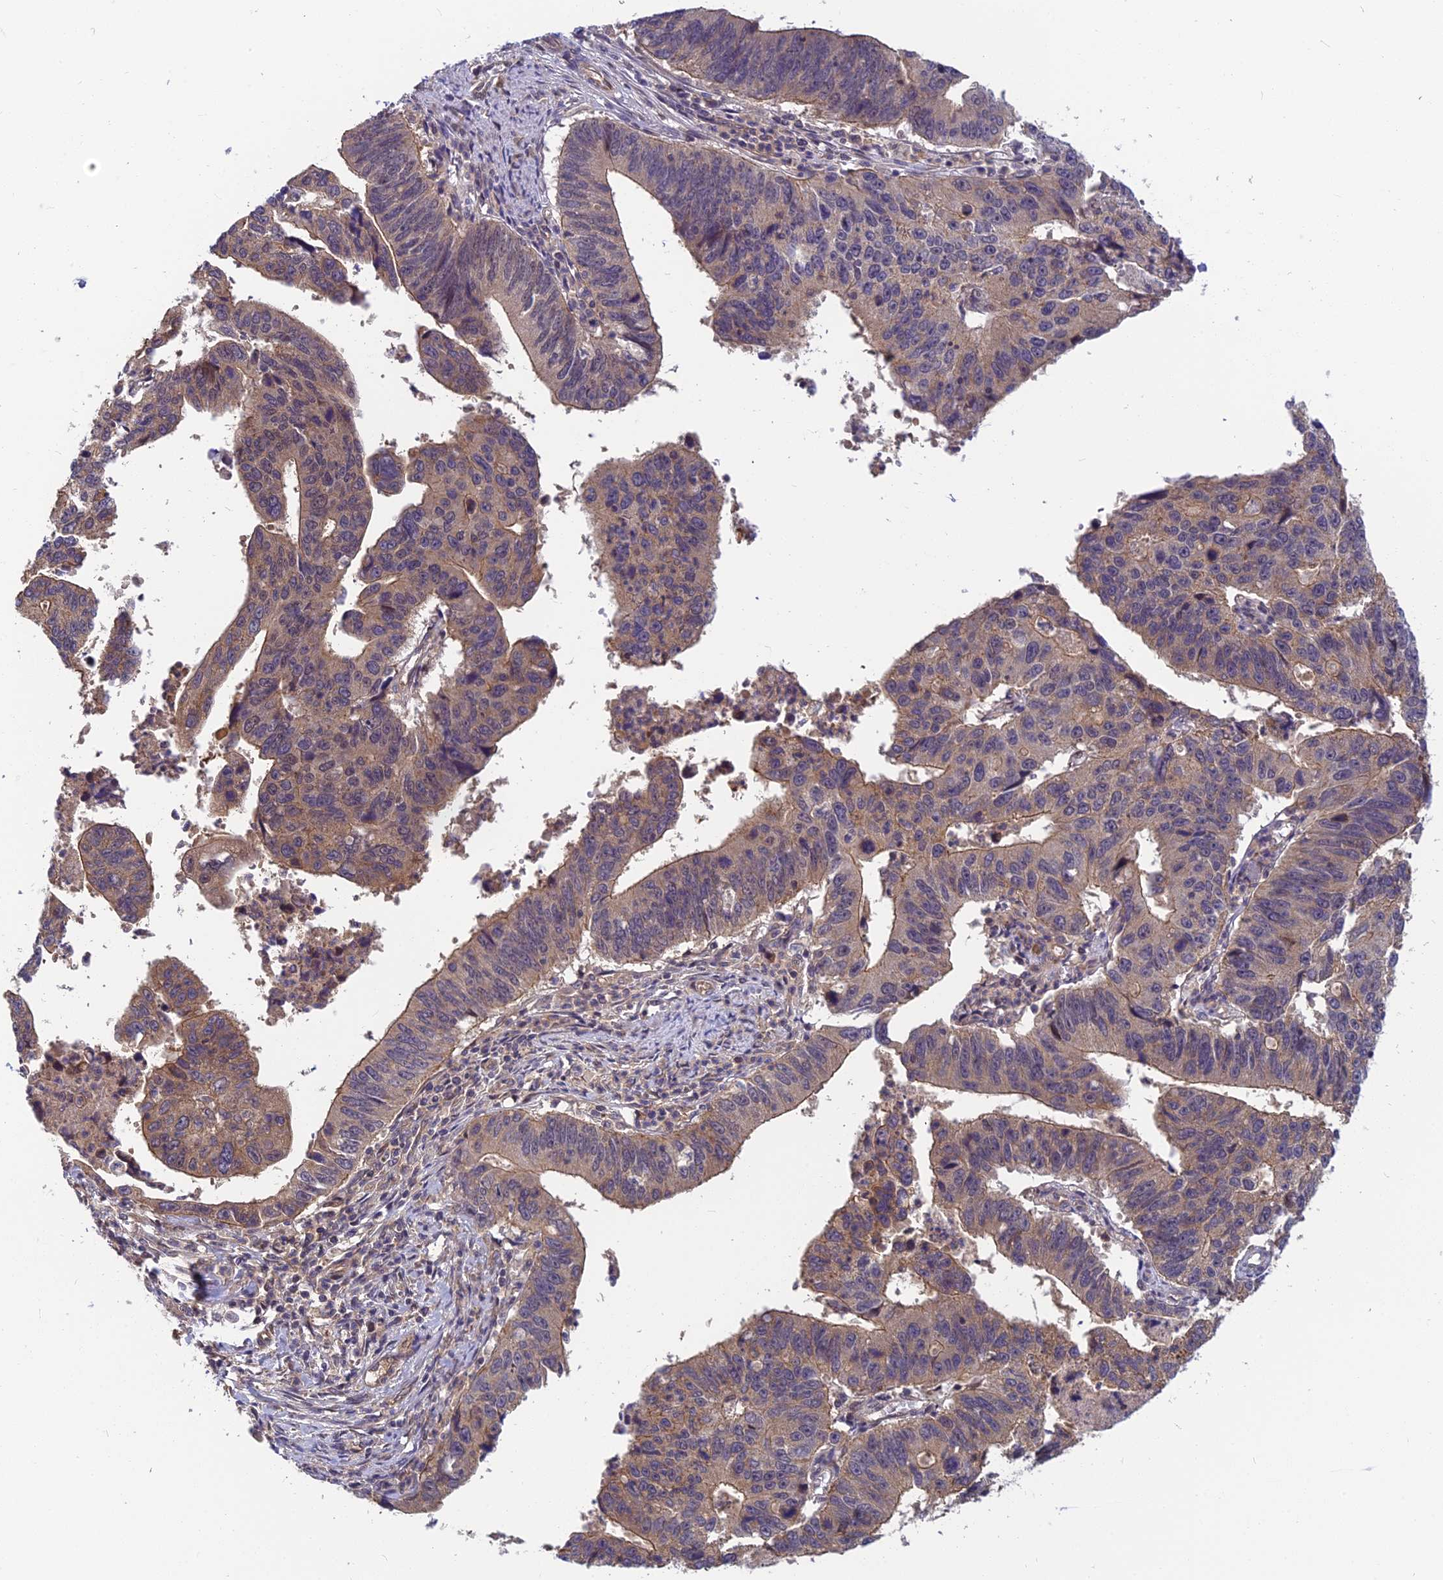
{"staining": {"intensity": "moderate", "quantity": "25%-75%", "location": "cytoplasmic/membranous"}, "tissue": "stomach cancer", "cell_type": "Tumor cells", "image_type": "cancer", "snomed": [{"axis": "morphology", "description": "Adenocarcinoma, NOS"}, {"axis": "topography", "description": "Stomach"}], "caption": "This is a histology image of immunohistochemistry staining of adenocarcinoma (stomach), which shows moderate staining in the cytoplasmic/membranous of tumor cells.", "gene": "PIKFYVE", "patient": {"sex": "male", "age": 59}}